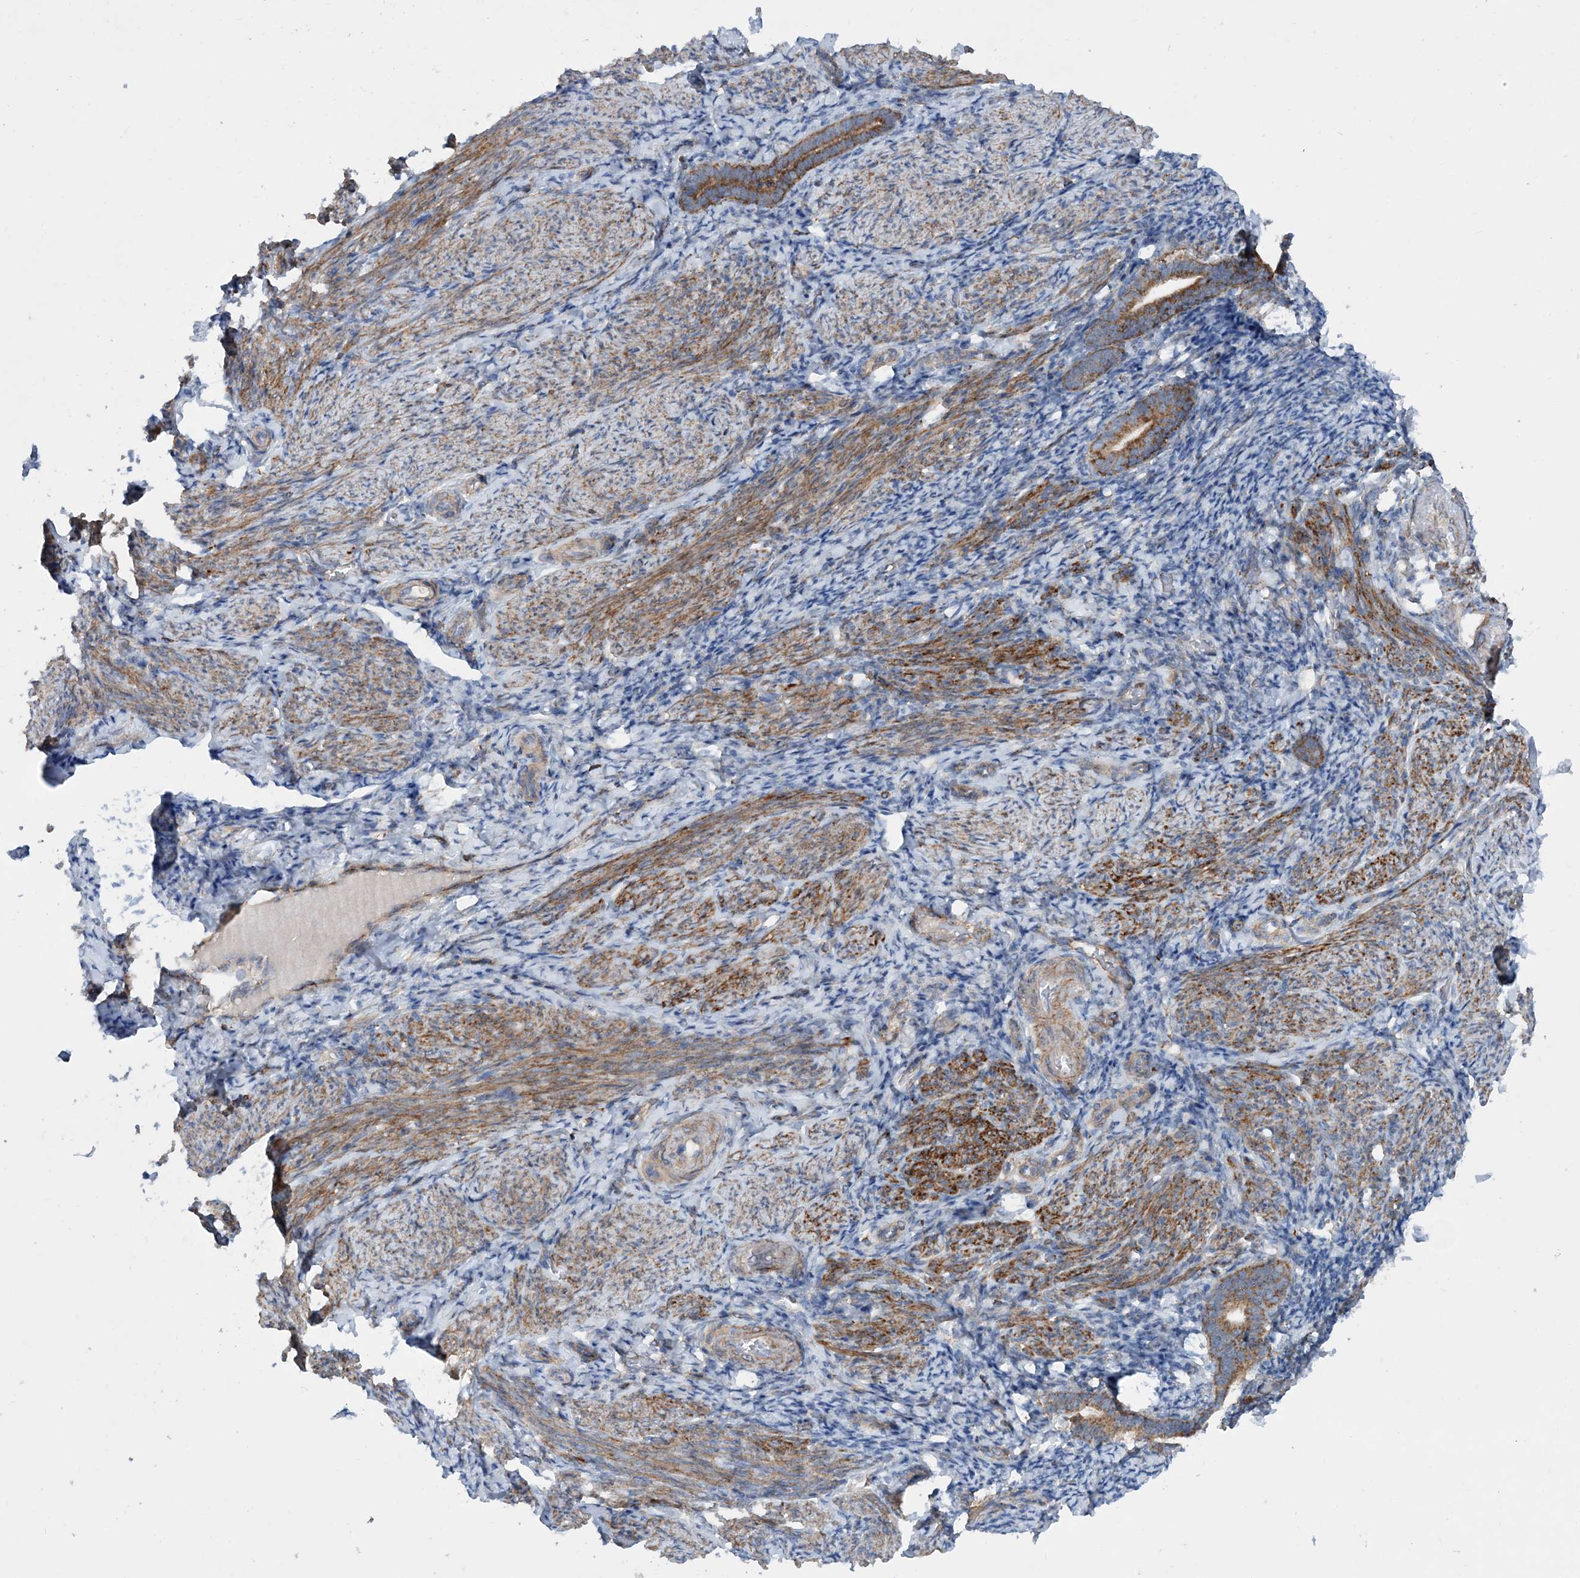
{"staining": {"intensity": "weak", "quantity": "<25%", "location": "cytoplasmic/membranous"}, "tissue": "endometrium", "cell_type": "Cells in endometrial stroma", "image_type": "normal", "snomed": [{"axis": "morphology", "description": "Normal tissue, NOS"}, {"axis": "topography", "description": "Endometrium"}], "caption": "IHC of unremarkable human endometrium shows no staining in cells in endometrial stroma.", "gene": "NGLY1", "patient": {"sex": "female", "age": 51}}